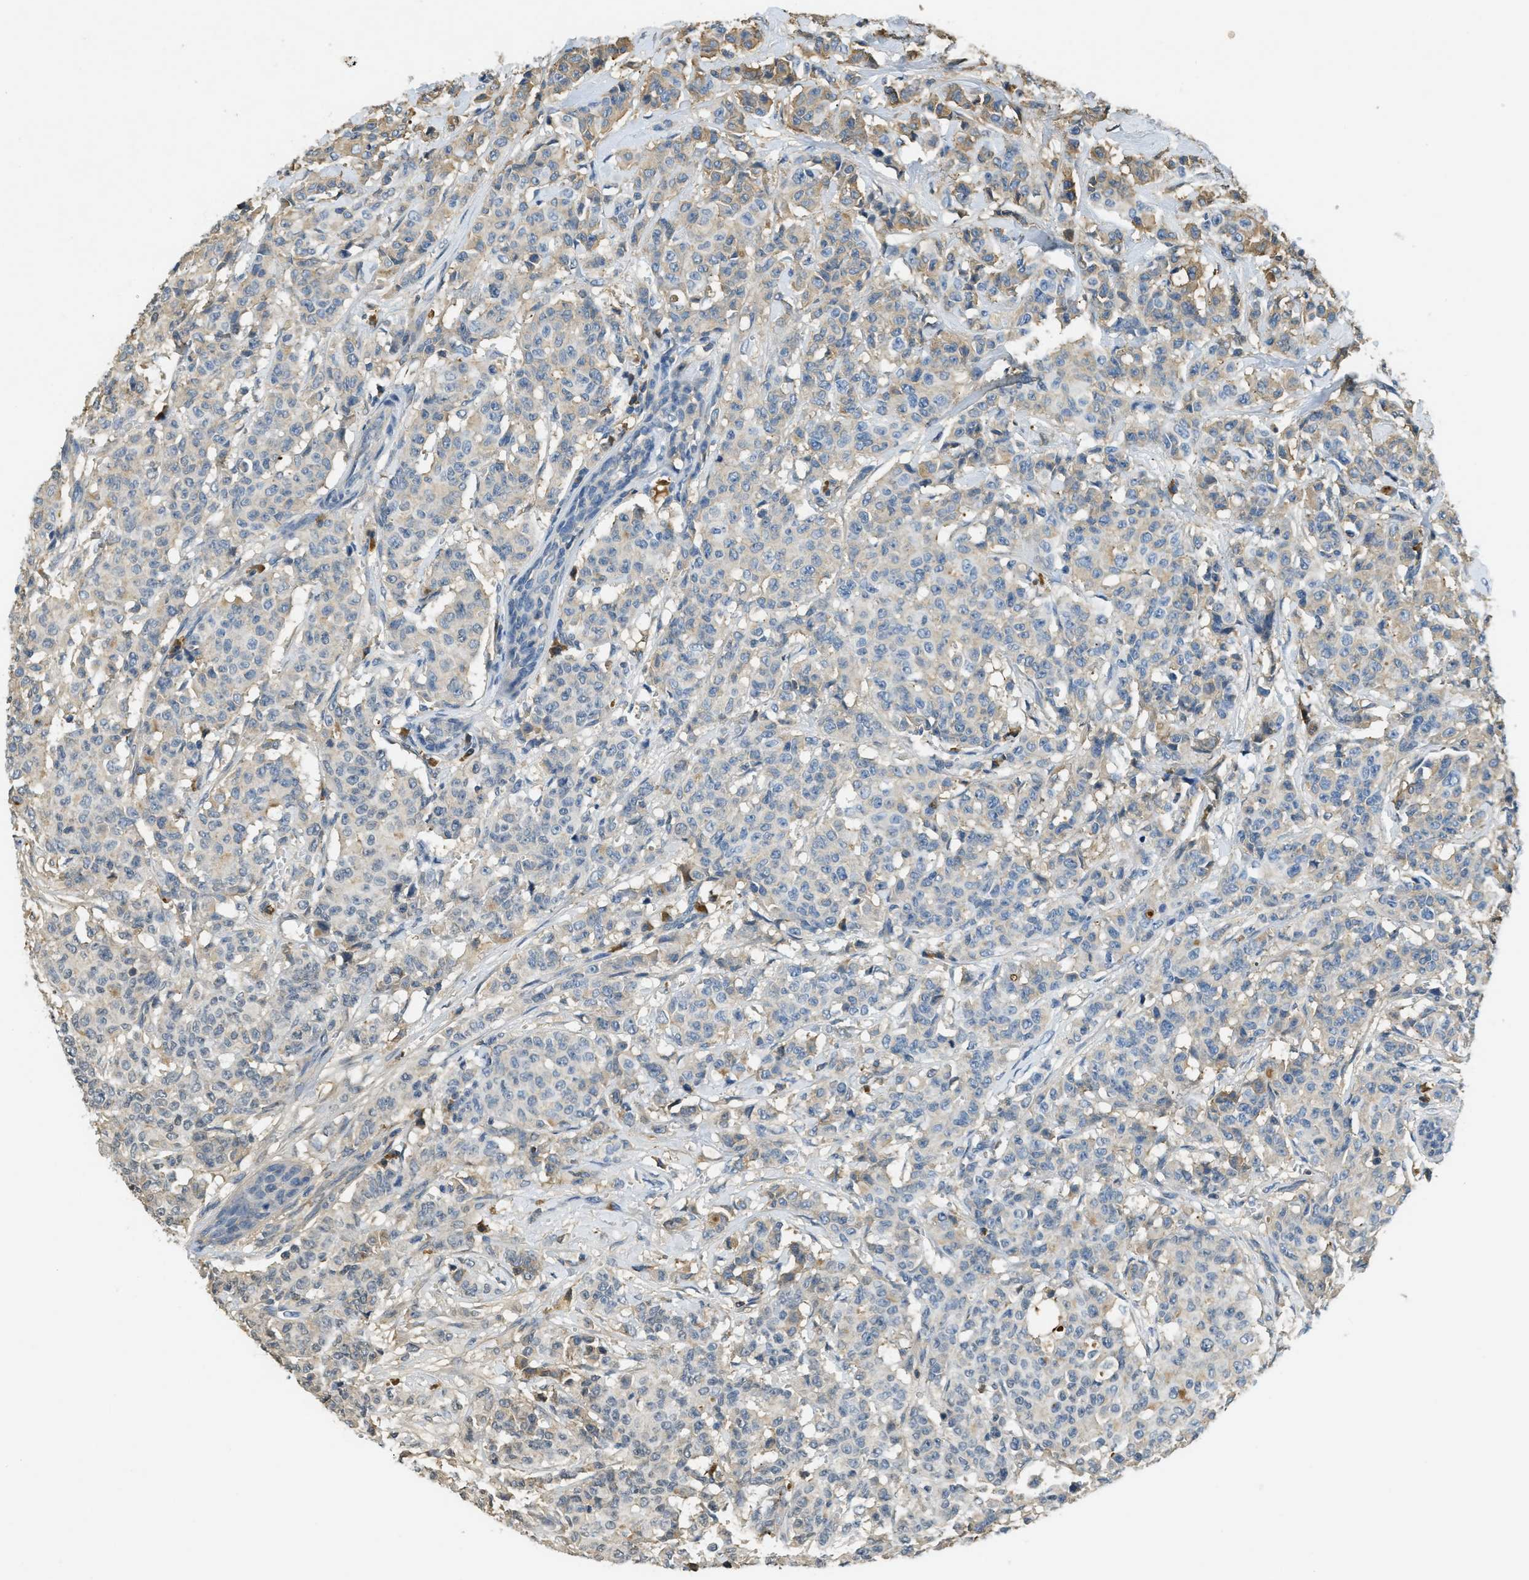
{"staining": {"intensity": "moderate", "quantity": "<25%", "location": "cytoplasmic/membranous"}, "tissue": "breast cancer", "cell_type": "Tumor cells", "image_type": "cancer", "snomed": [{"axis": "morphology", "description": "Normal tissue, NOS"}, {"axis": "morphology", "description": "Duct carcinoma"}, {"axis": "topography", "description": "Breast"}], "caption": "Protein expression analysis of human breast cancer reveals moderate cytoplasmic/membranous positivity in about <25% of tumor cells. (DAB (3,3'-diaminobenzidine) IHC with brightfield microscopy, high magnification).", "gene": "PRTN3", "patient": {"sex": "female", "age": 40}}